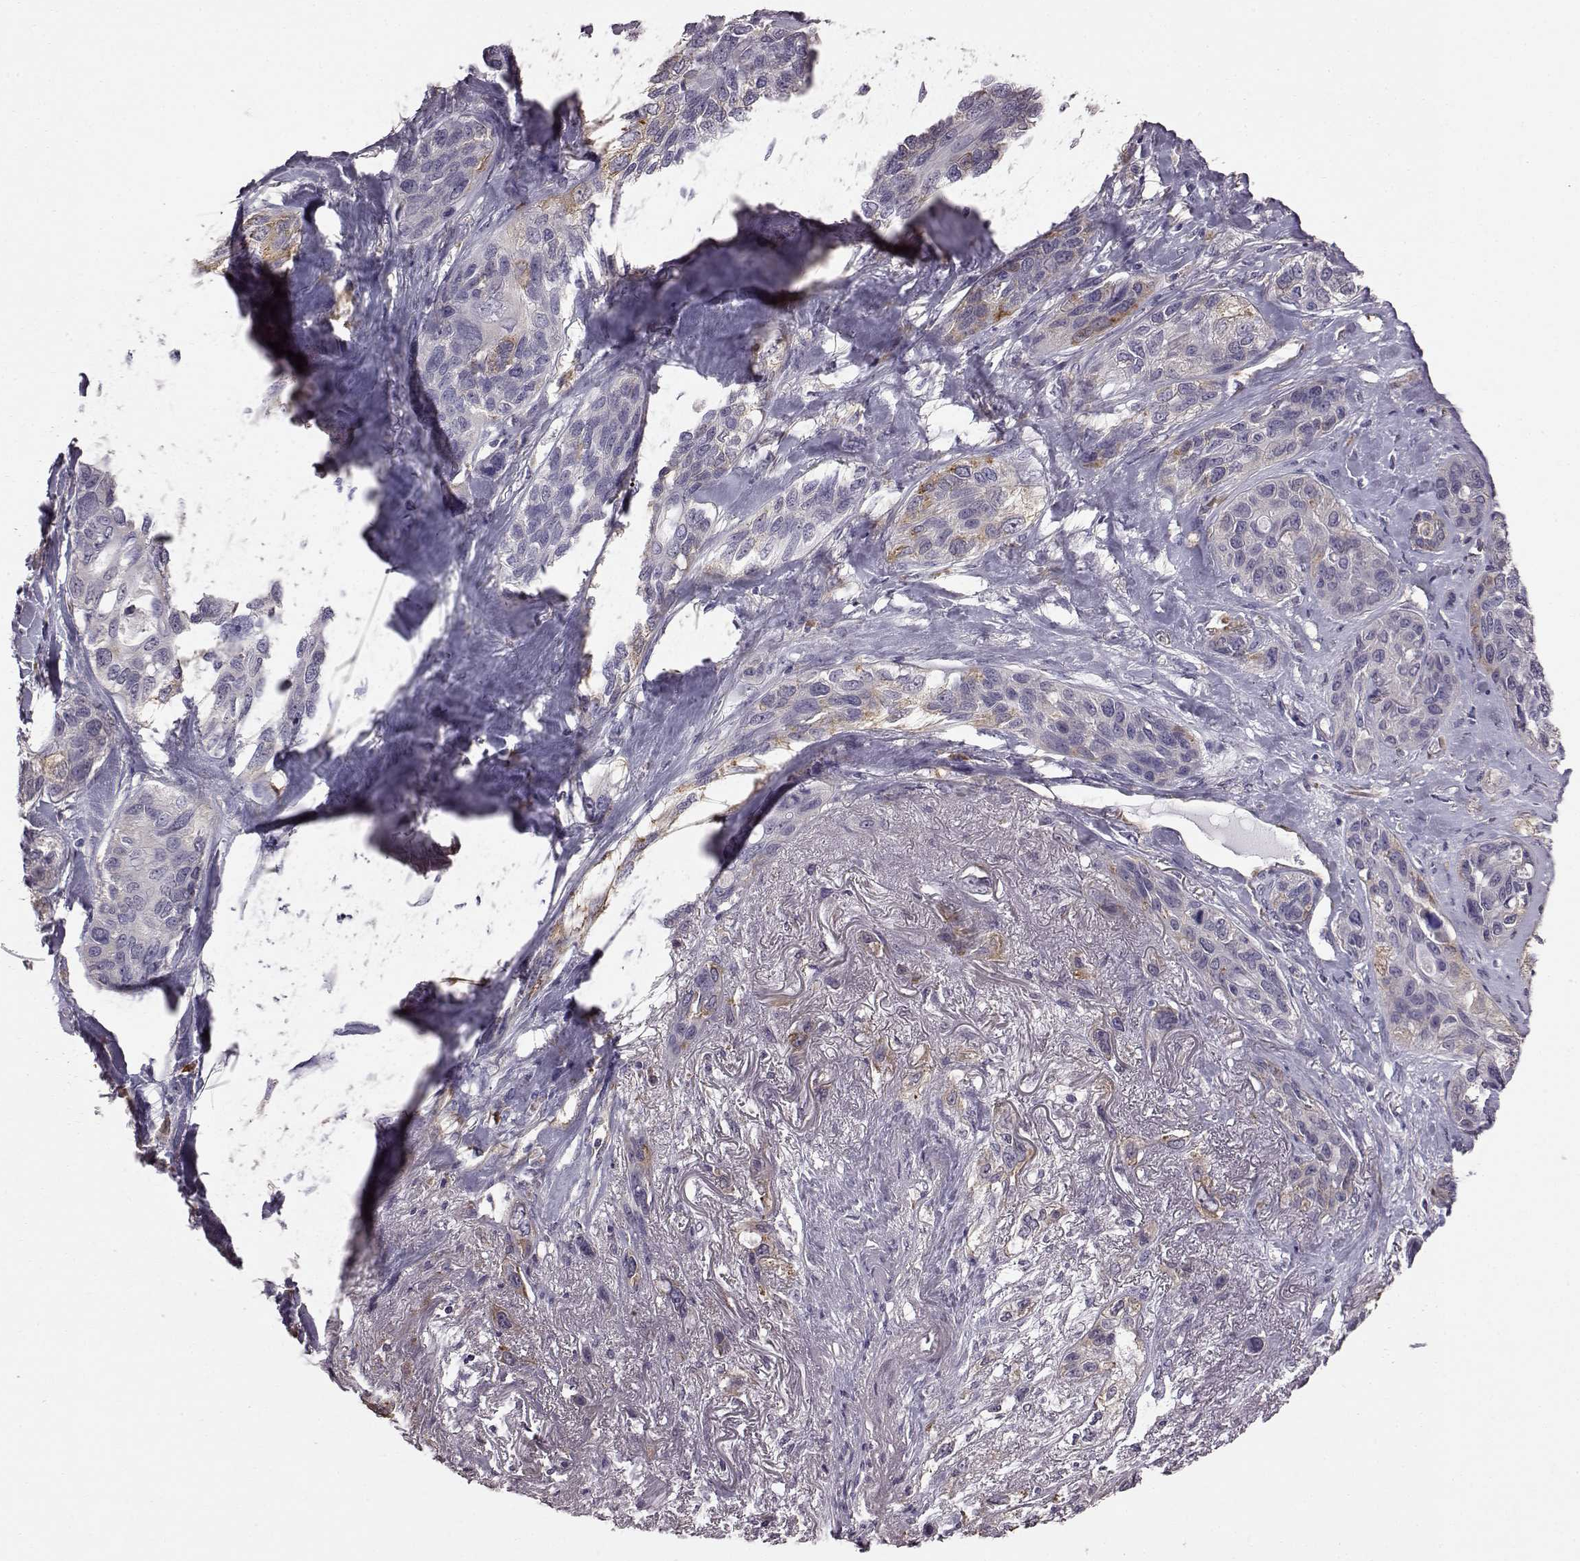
{"staining": {"intensity": "weak", "quantity": "<25%", "location": "cytoplasmic/membranous"}, "tissue": "lung cancer", "cell_type": "Tumor cells", "image_type": "cancer", "snomed": [{"axis": "morphology", "description": "Squamous cell carcinoma, NOS"}, {"axis": "topography", "description": "Lung"}], "caption": "The immunohistochemistry photomicrograph has no significant positivity in tumor cells of lung cancer (squamous cell carcinoma) tissue.", "gene": "ADGRG2", "patient": {"sex": "female", "age": 70}}